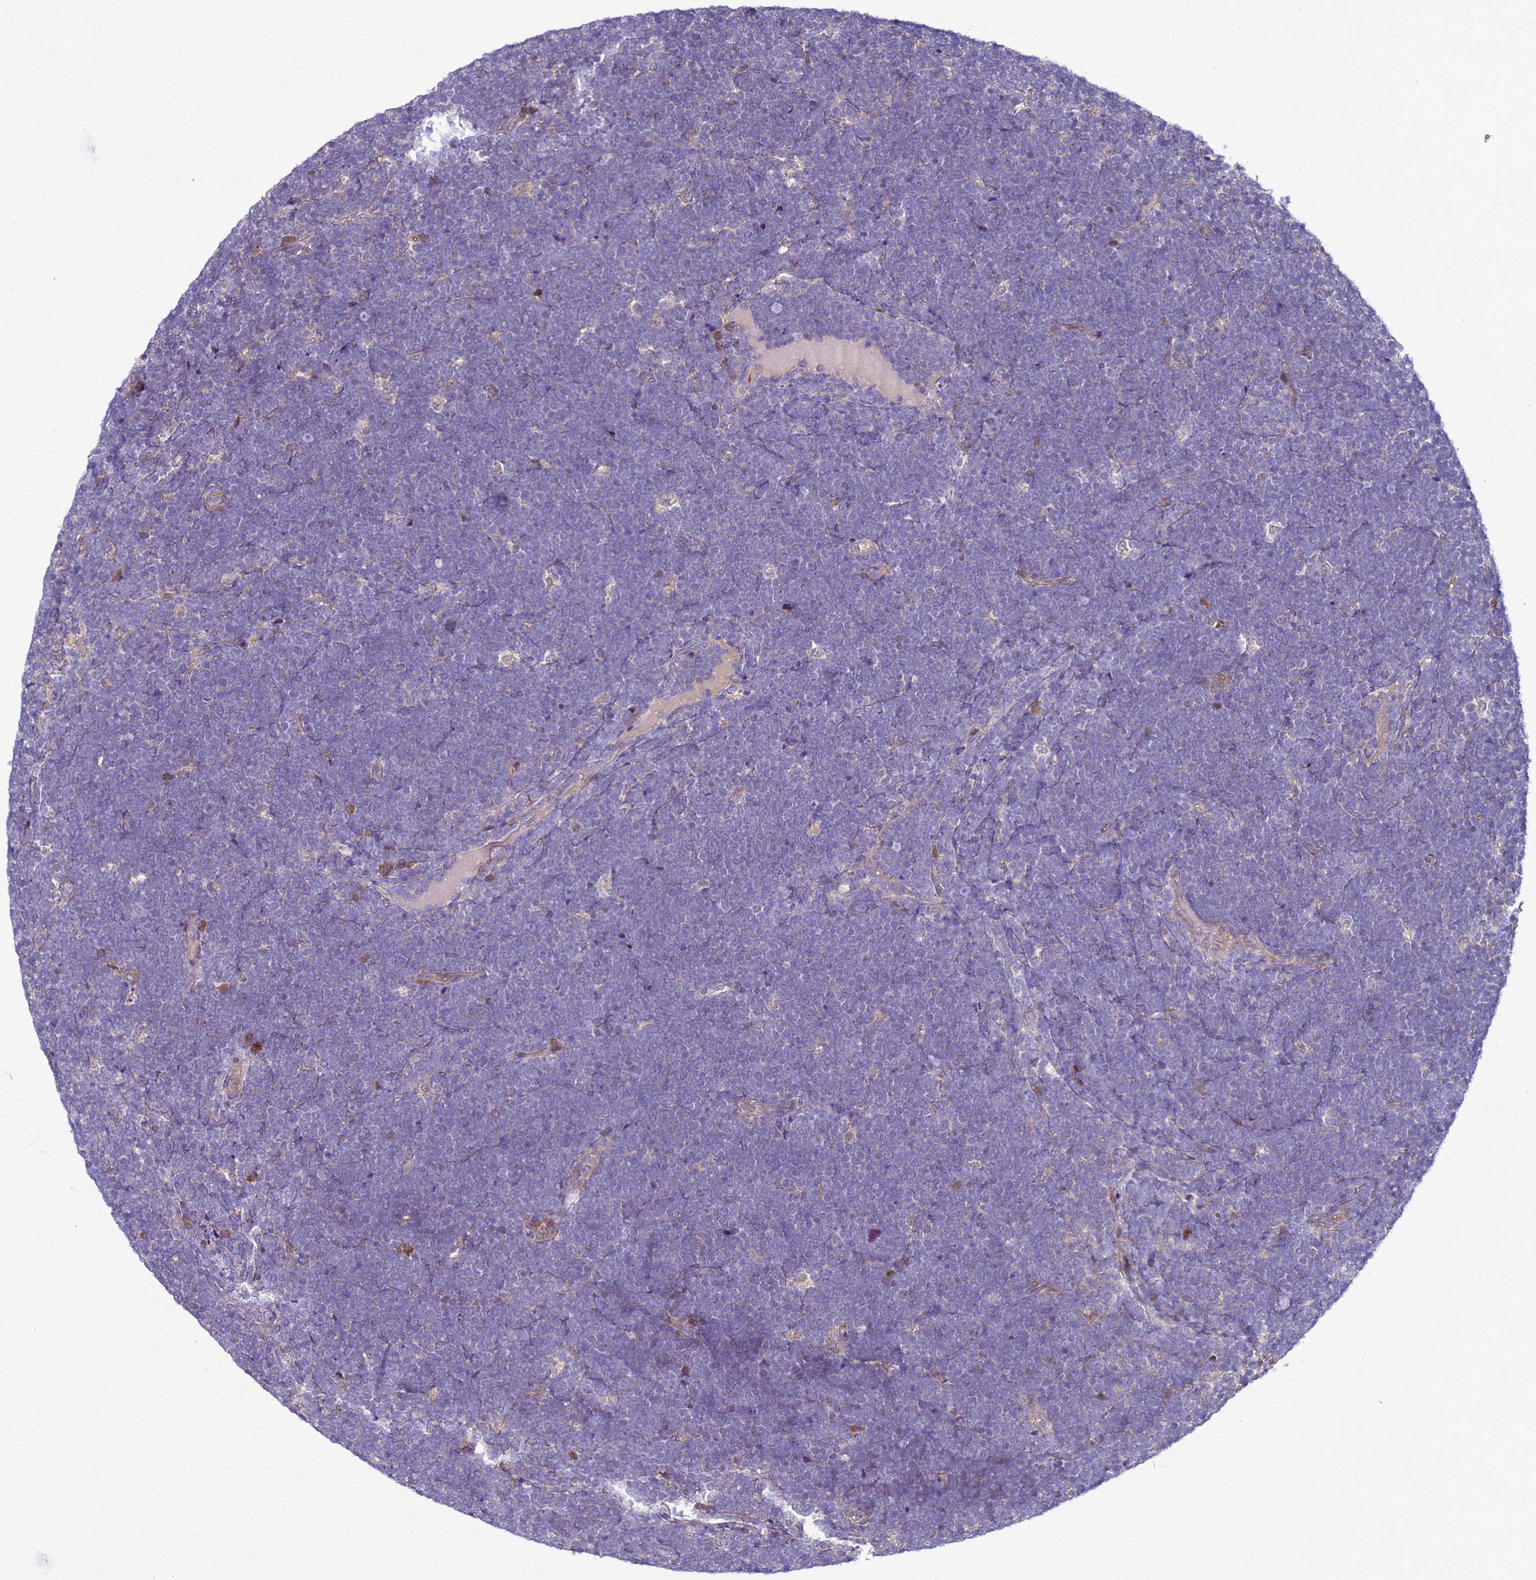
{"staining": {"intensity": "negative", "quantity": "none", "location": "none"}, "tissue": "lymphoma", "cell_type": "Tumor cells", "image_type": "cancer", "snomed": [{"axis": "morphology", "description": "Malignant lymphoma, non-Hodgkin's type, High grade"}, {"axis": "topography", "description": "Lymph node"}], "caption": "This is an immunohistochemistry (IHC) image of lymphoma. There is no positivity in tumor cells.", "gene": "ALG3", "patient": {"sex": "male", "age": 13}}